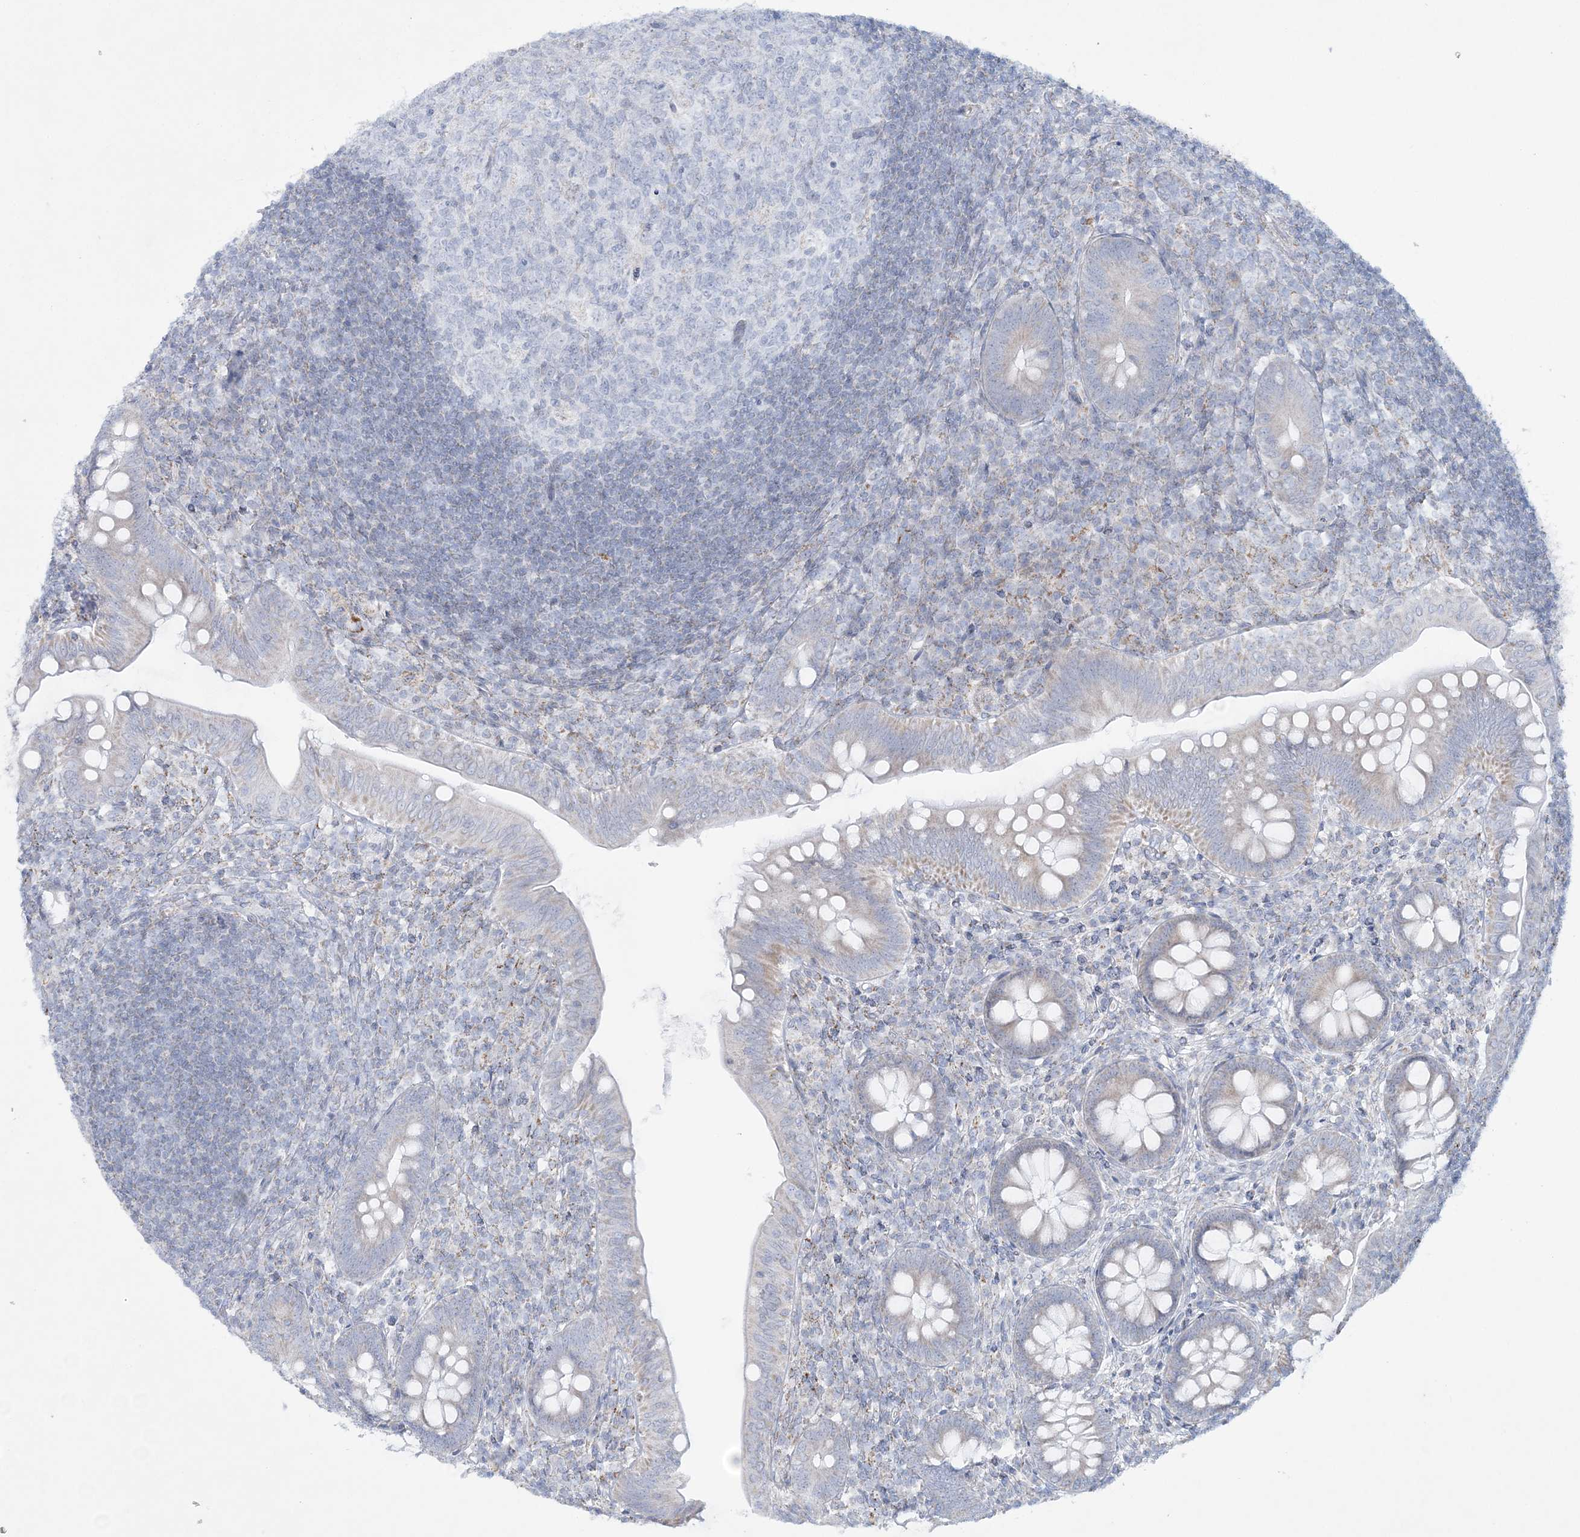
{"staining": {"intensity": "weak", "quantity": "<25%", "location": "cytoplasmic/membranous"}, "tissue": "appendix", "cell_type": "Glandular cells", "image_type": "normal", "snomed": [{"axis": "morphology", "description": "Normal tissue, NOS"}, {"axis": "topography", "description": "Appendix"}], "caption": "Immunohistochemistry (IHC) histopathology image of benign appendix stained for a protein (brown), which exhibits no positivity in glandular cells. The staining is performed using DAB (3,3'-diaminobenzidine) brown chromogen with nuclei counter-stained in using hematoxylin.", "gene": "TBC1D7", "patient": {"sex": "male", "age": 14}}